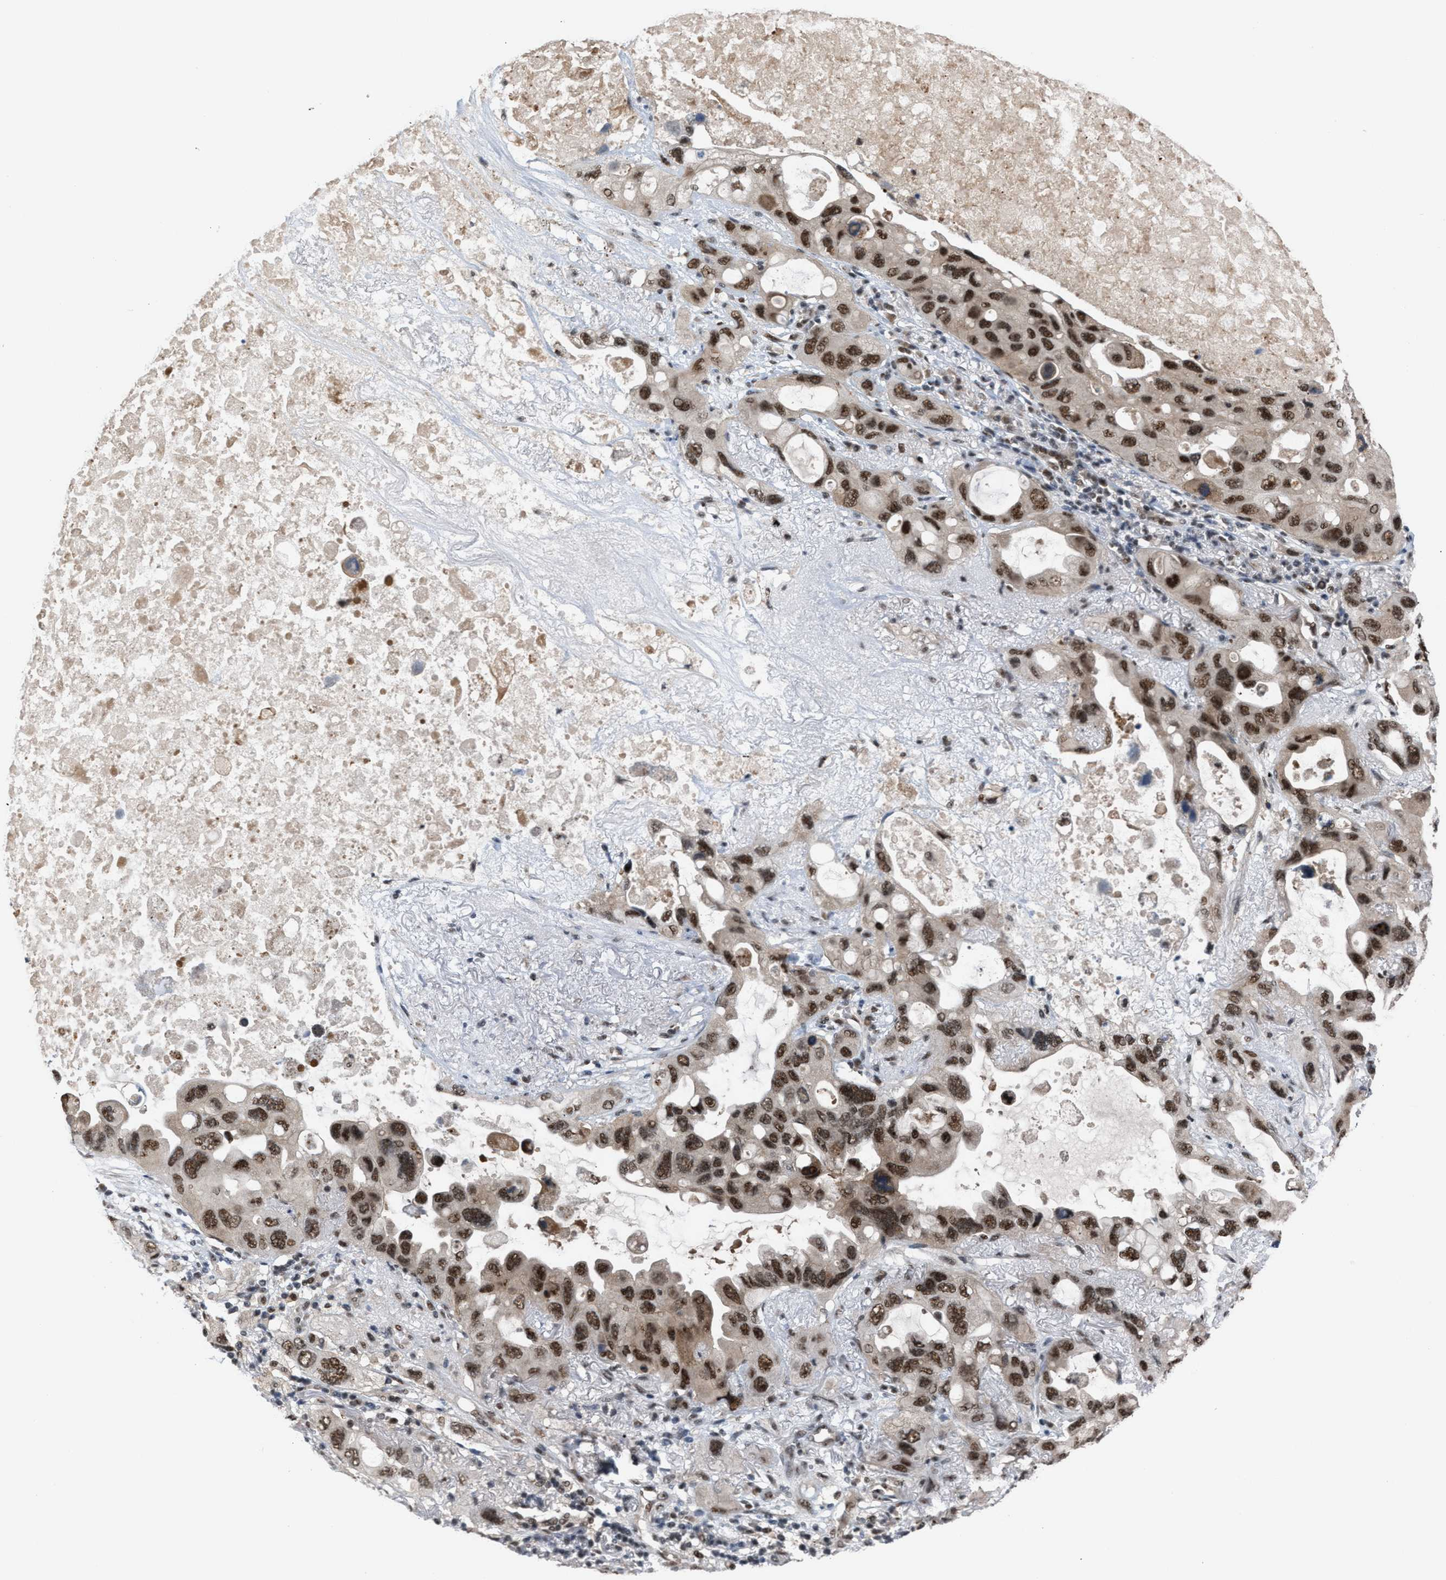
{"staining": {"intensity": "strong", "quantity": ">75%", "location": "nuclear"}, "tissue": "lung cancer", "cell_type": "Tumor cells", "image_type": "cancer", "snomed": [{"axis": "morphology", "description": "Squamous cell carcinoma, NOS"}, {"axis": "topography", "description": "Lung"}], "caption": "IHC histopathology image of neoplastic tissue: human squamous cell carcinoma (lung) stained using immunohistochemistry displays high levels of strong protein expression localized specifically in the nuclear of tumor cells, appearing as a nuclear brown color.", "gene": "PRPF4", "patient": {"sex": "female", "age": 73}}